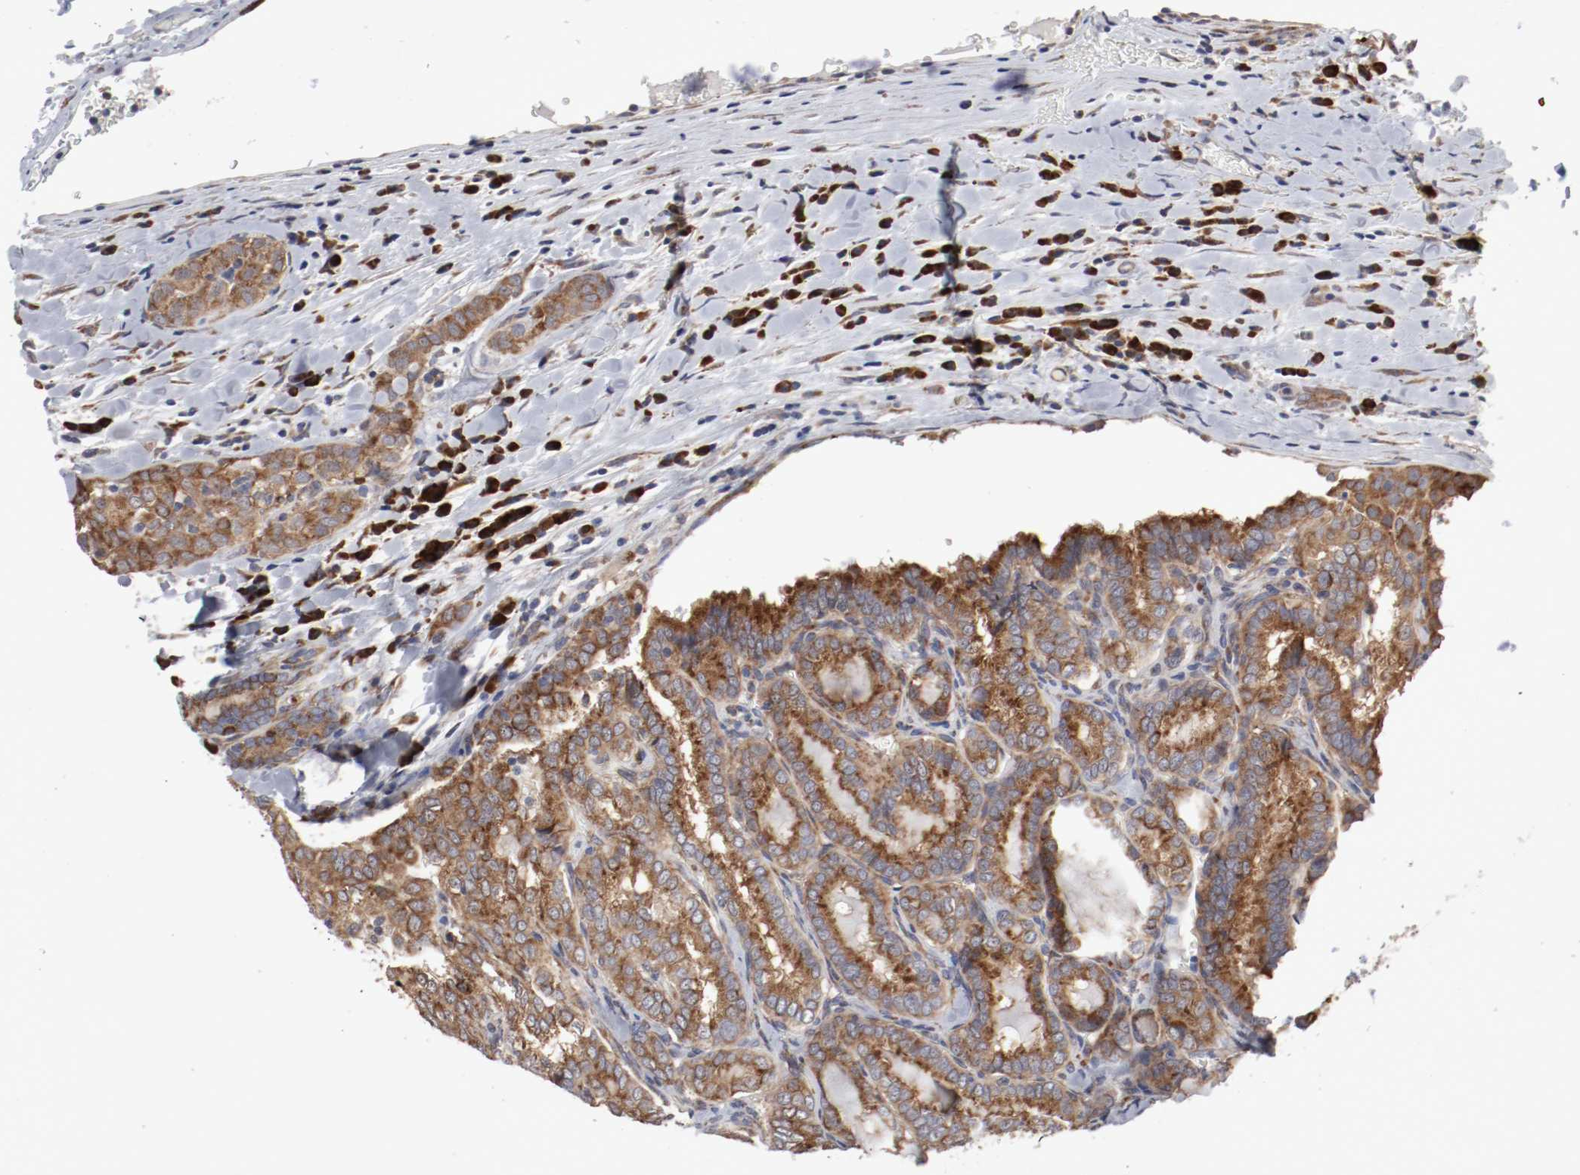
{"staining": {"intensity": "moderate", "quantity": ">75%", "location": "cytoplasmic/membranous"}, "tissue": "thyroid cancer", "cell_type": "Tumor cells", "image_type": "cancer", "snomed": [{"axis": "morphology", "description": "Papillary adenocarcinoma, NOS"}, {"axis": "topography", "description": "Thyroid gland"}], "caption": "Immunohistochemistry (IHC) photomicrograph of thyroid cancer stained for a protein (brown), which displays medium levels of moderate cytoplasmic/membranous positivity in approximately >75% of tumor cells.", "gene": "FKBP3", "patient": {"sex": "female", "age": 30}}